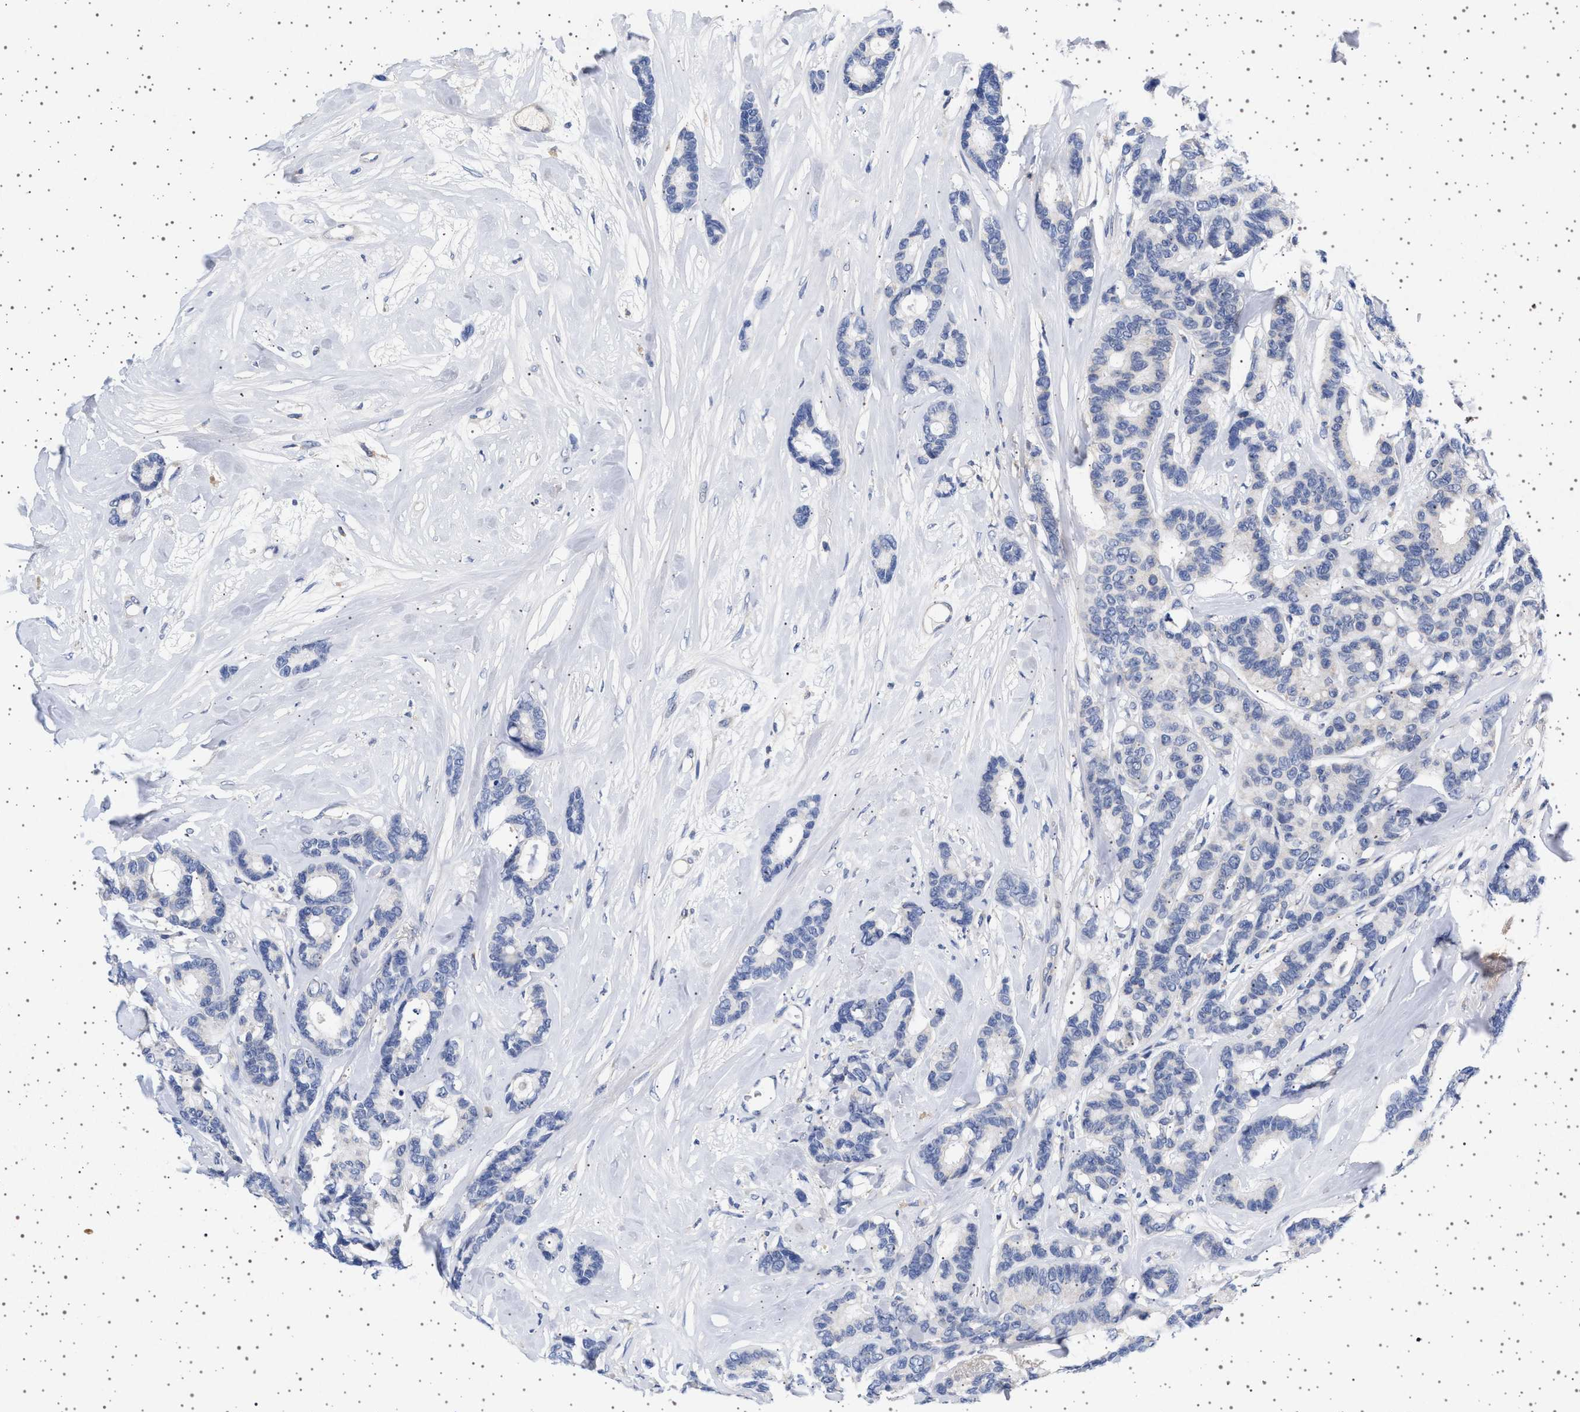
{"staining": {"intensity": "negative", "quantity": "none", "location": "none"}, "tissue": "breast cancer", "cell_type": "Tumor cells", "image_type": "cancer", "snomed": [{"axis": "morphology", "description": "Duct carcinoma"}, {"axis": "topography", "description": "Breast"}], "caption": "High magnification brightfield microscopy of breast cancer stained with DAB (brown) and counterstained with hematoxylin (blue): tumor cells show no significant staining.", "gene": "TRMT10B", "patient": {"sex": "female", "age": 87}}